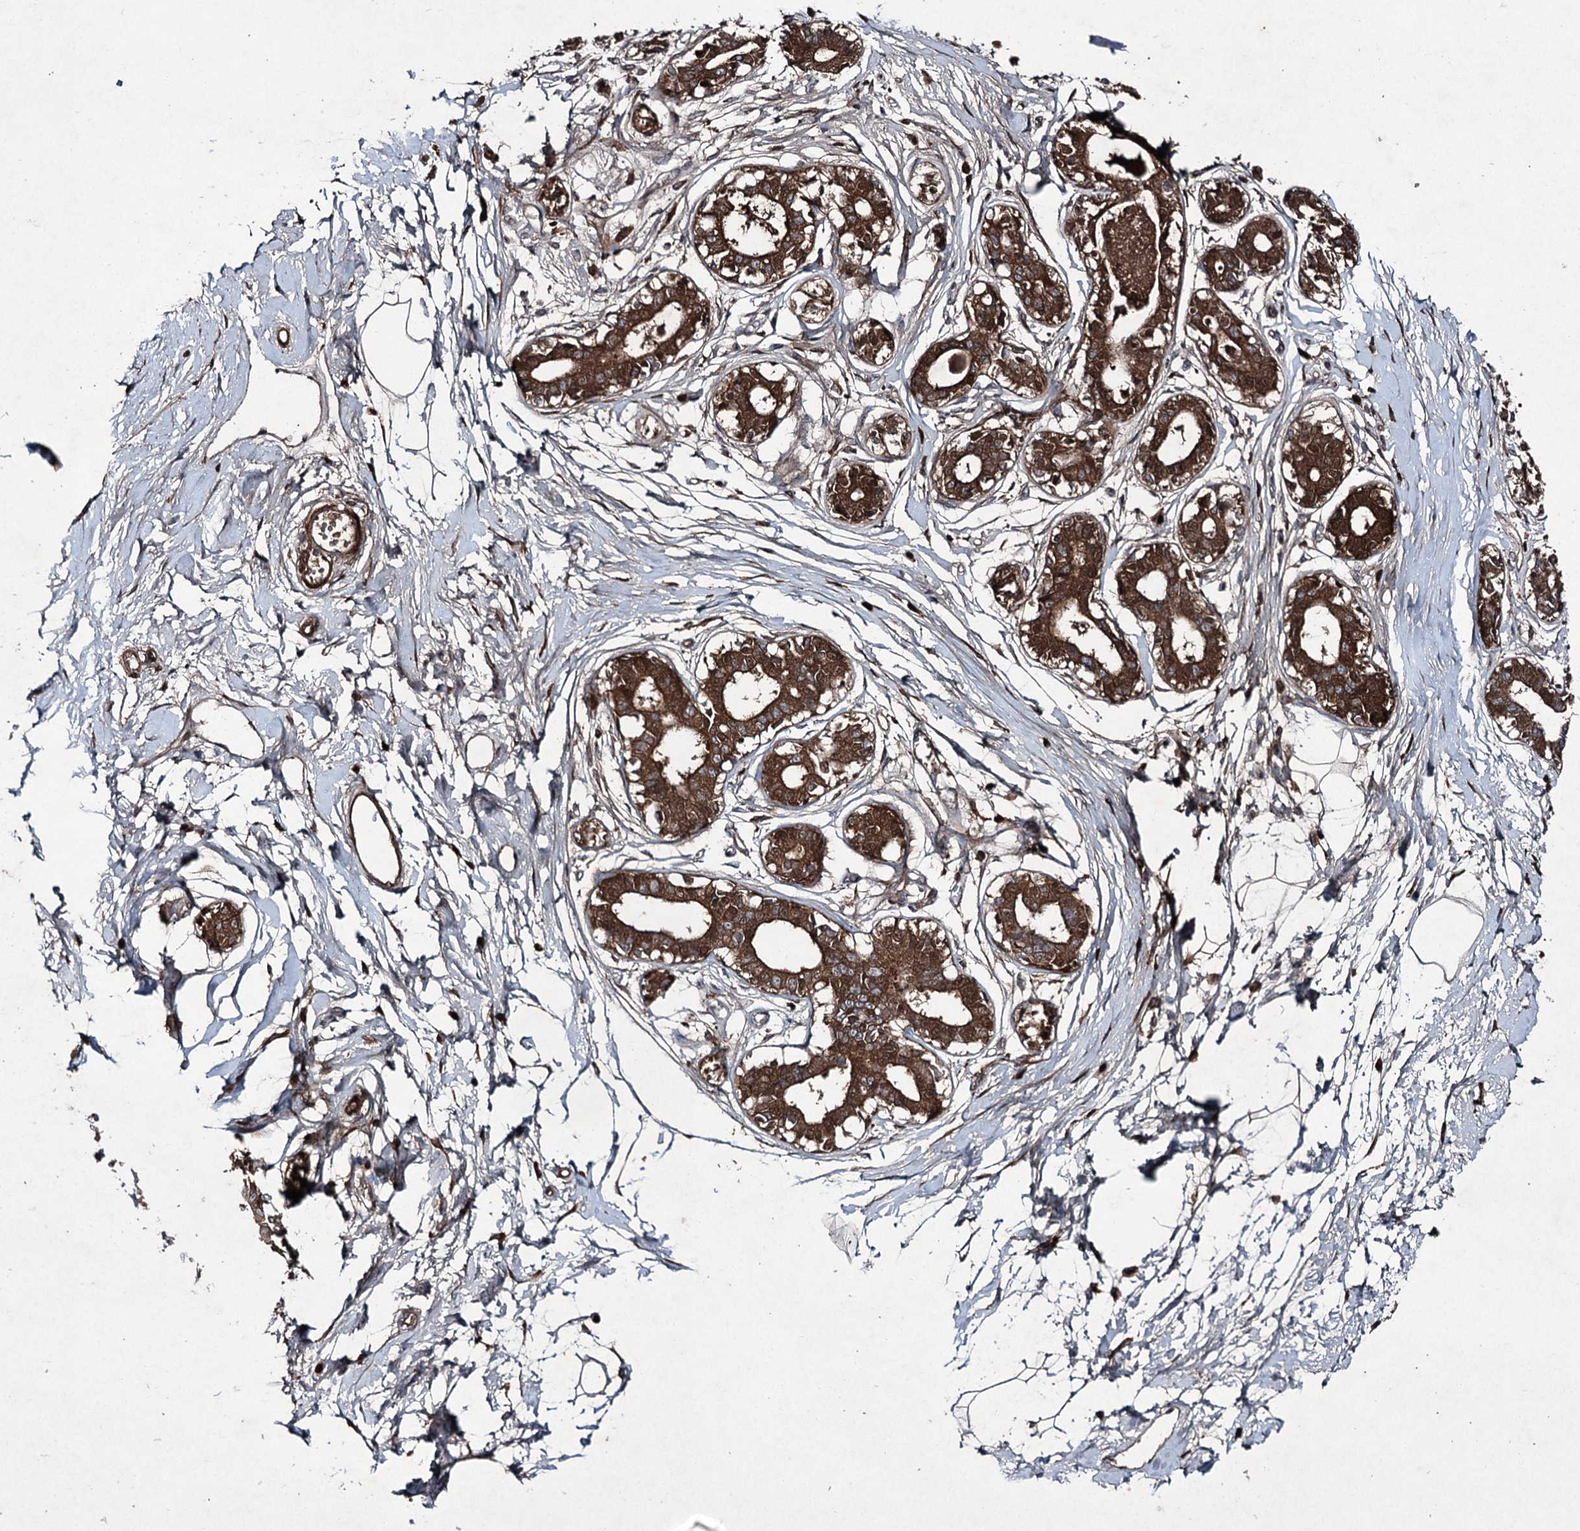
{"staining": {"intensity": "negative", "quantity": "none", "location": "none"}, "tissue": "breast", "cell_type": "Adipocytes", "image_type": "normal", "snomed": [{"axis": "morphology", "description": "Normal tissue, NOS"}, {"axis": "topography", "description": "Breast"}], "caption": "This is a image of immunohistochemistry staining of normal breast, which shows no staining in adipocytes. (DAB (3,3'-diaminobenzidine) IHC visualized using brightfield microscopy, high magnification).", "gene": "PGLYRP2", "patient": {"sex": "female", "age": 45}}